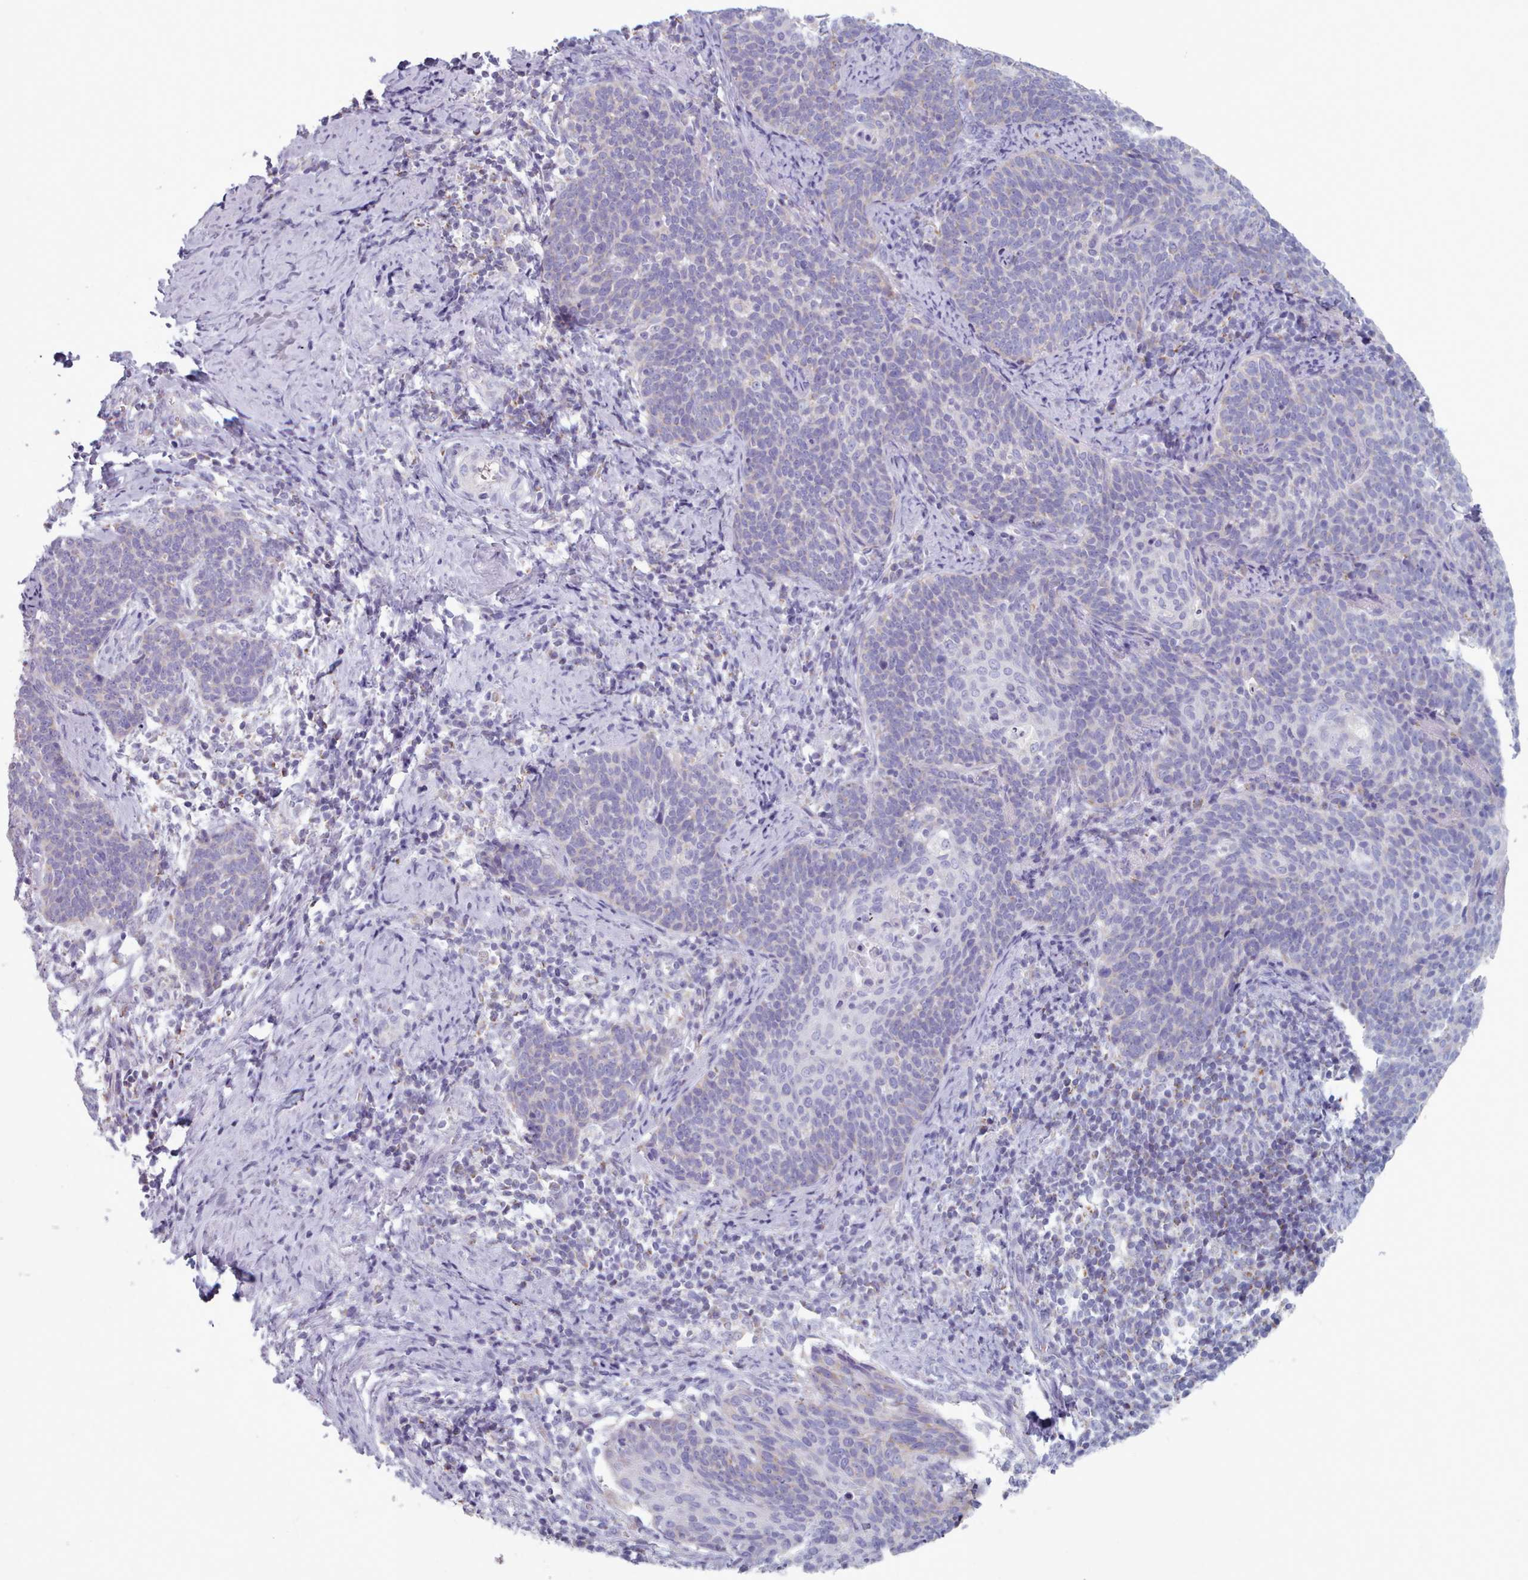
{"staining": {"intensity": "negative", "quantity": "none", "location": "none"}, "tissue": "cervical cancer", "cell_type": "Tumor cells", "image_type": "cancer", "snomed": [{"axis": "morphology", "description": "Normal tissue, NOS"}, {"axis": "morphology", "description": "Squamous cell carcinoma, NOS"}, {"axis": "topography", "description": "Cervix"}], "caption": "Tumor cells are negative for protein expression in human squamous cell carcinoma (cervical).", "gene": "HAO1", "patient": {"sex": "female", "age": 39}}